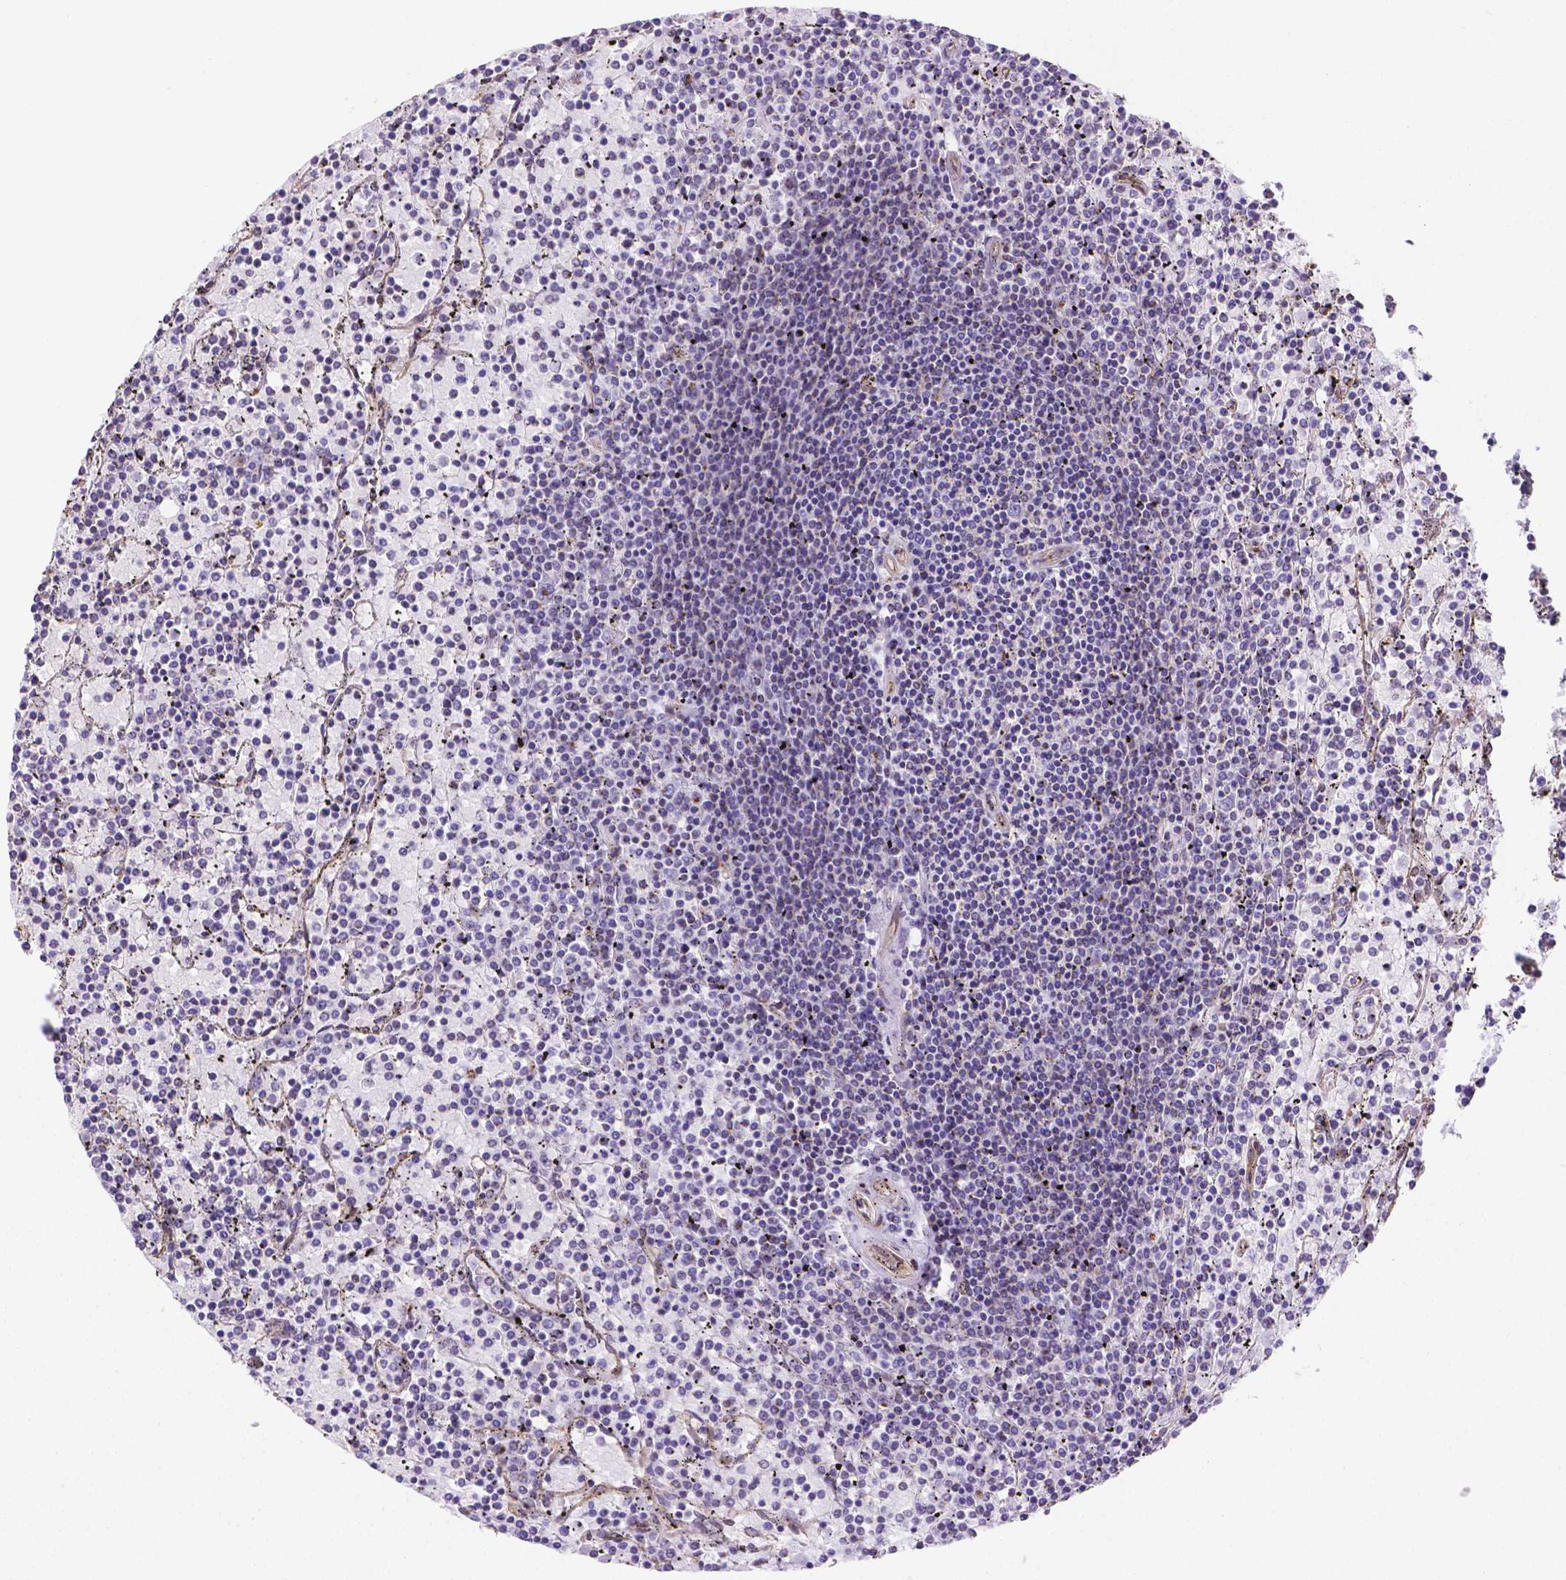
{"staining": {"intensity": "negative", "quantity": "none", "location": "none"}, "tissue": "lymphoma", "cell_type": "Tumor cells", "image_type": "cancer", "snomed": [{"axis": "morphology", "description": "Malignant lymphoma, non-Hodgkin's type, Low grade"}, {"axis": "topography", "description": "Spleen"}], "caption": "There is no significant staining in tumor cells of malignant lymphoma, non-Hodgkin's type (low-grade). The staining was performed using DAB to visualize the protein expression in brown, while the nuclei were stained in blue with hematoxylin (Magnification: 20x).", "gene": "YAP1", "patient": {"sex": "female", "age": 77}}